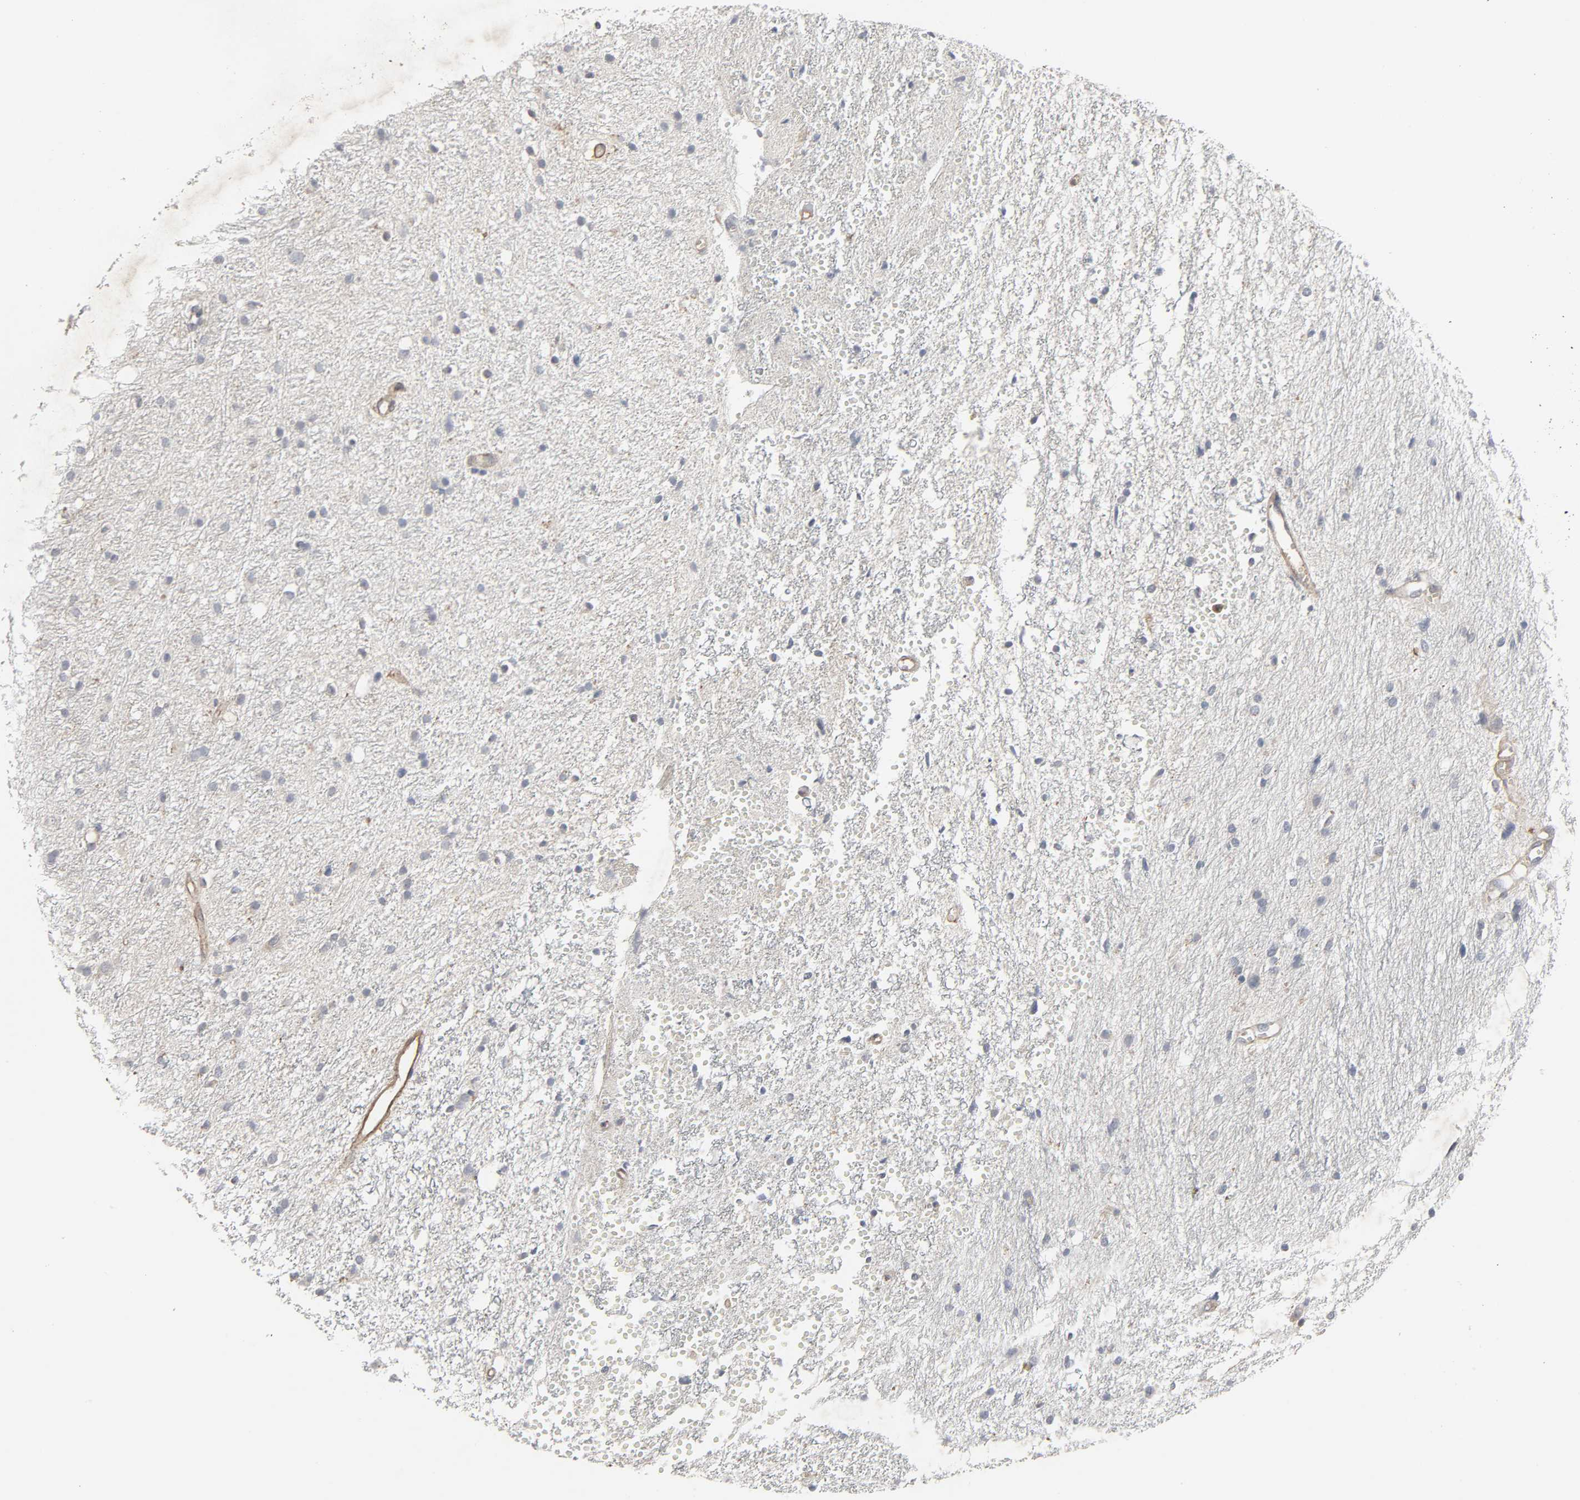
{"staining": {"intensity": "weak", "quantity": "<25%", "location": "cytoplasmic/membranous"}, "tissue": "glioma", "cell_type": "Tumor cells", "image_type": "cancer", "snomed": [{"axis": "morphology", "description": "Glioma, malignant, High grade"}, {"axis": "topography", "description": "Brain"}], "caption": "Immunohistochemistry of human glioma exhibits no staining in tumor cells.", "gene": "ADCY4", "patient": {"sex": "female", "age": 59}}